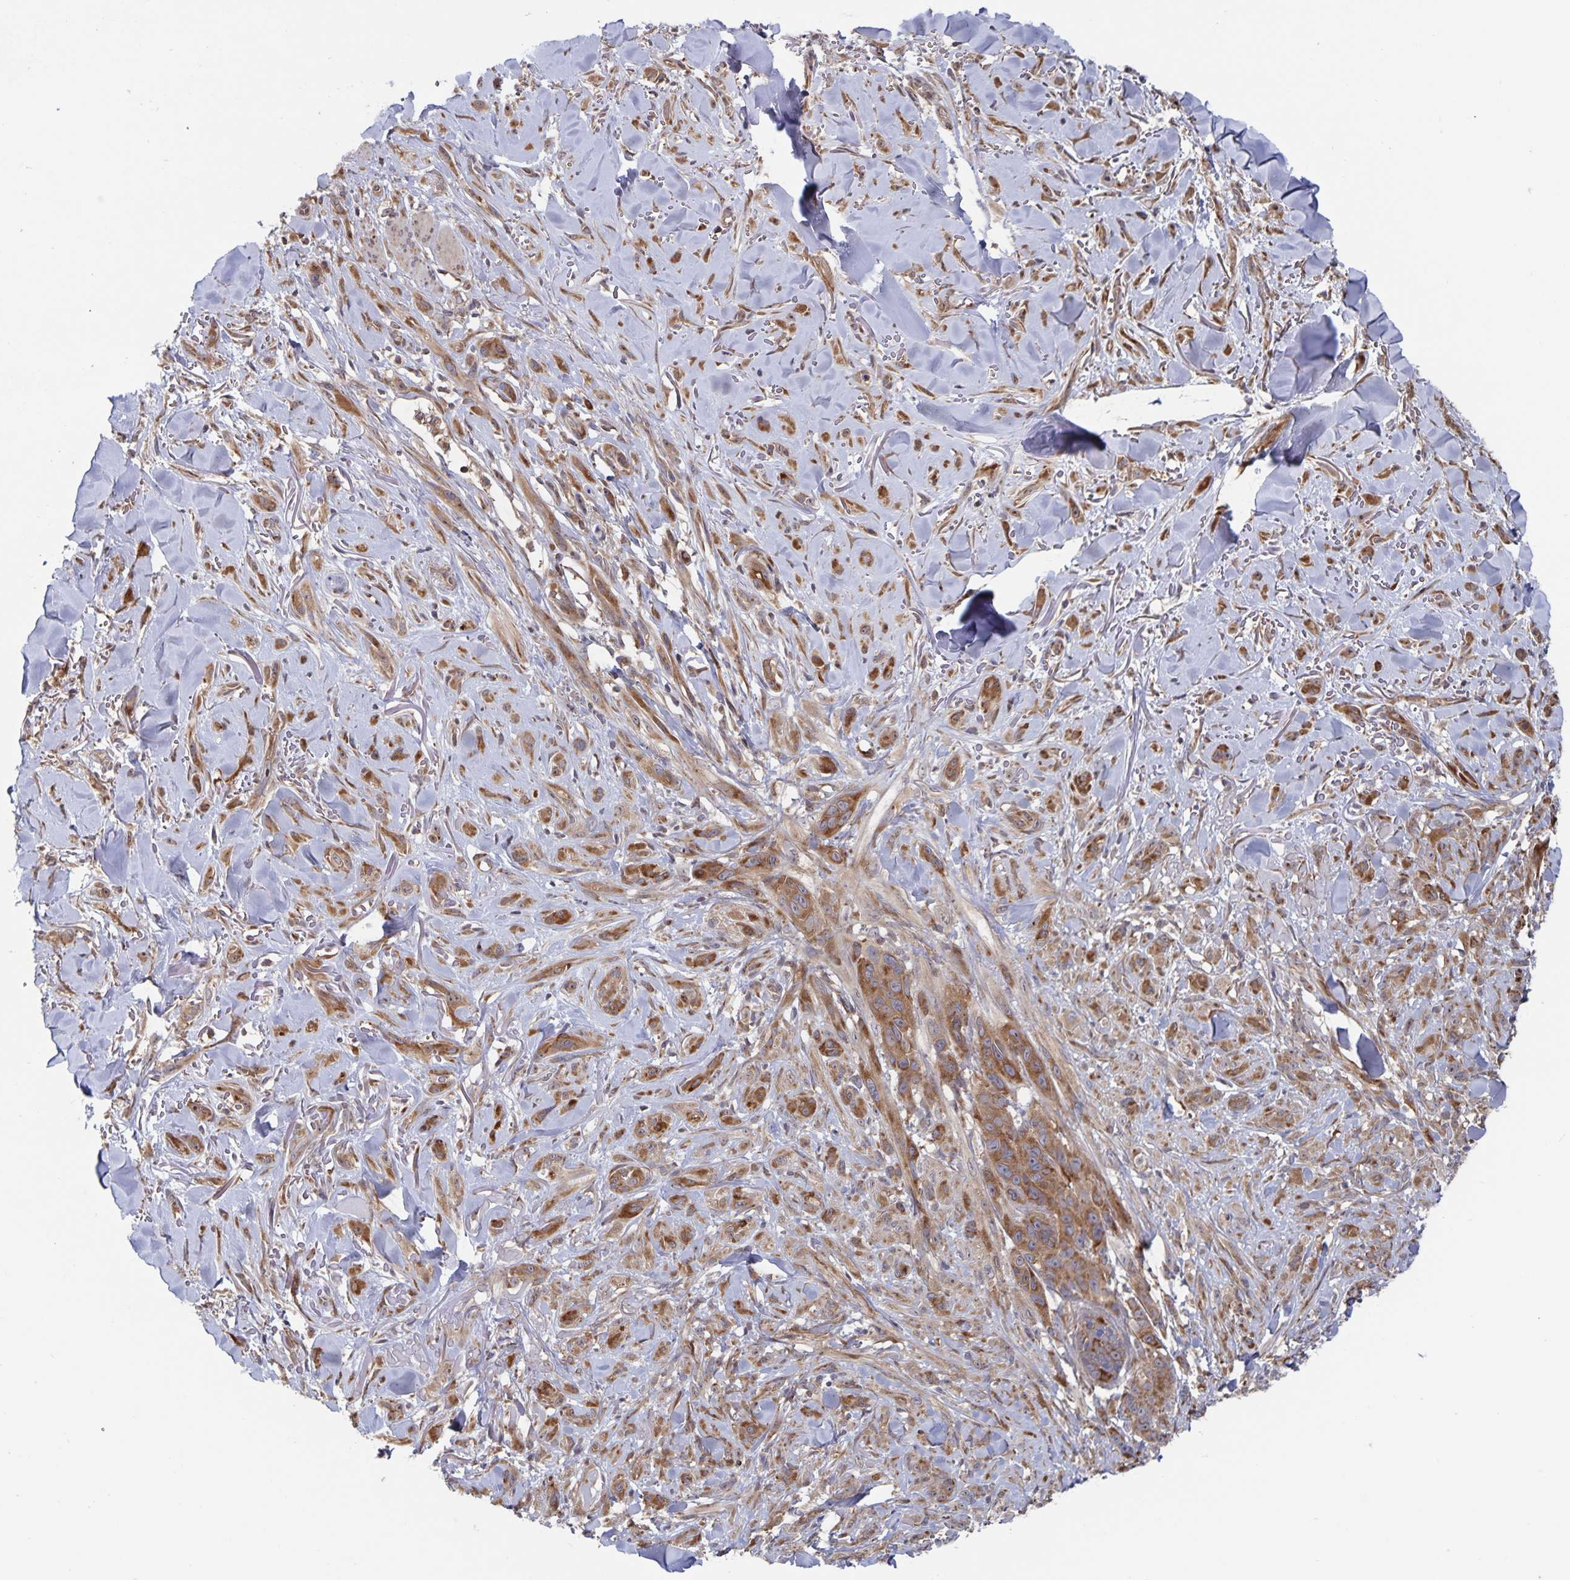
{"staining": {"intensity": "moderate", "quantity": ">75%", "location": "cytoplasmic/membranous"}, "tissue": "melanoma", "cell_type": "Tumor cells", "image_type": "cancer", "snomed": [{"axis": "morphology", "description": "Malignant melanoma, NOS"}, {"axis": "topography", "description": "Skin"}], "caption": "There is medium levels of moderate cytoplasmic/membranous positivity in tumor cells of malignant melanoma, as demonstrated by immunohistochemical staining (brown color).", "gene": "ACACA", "patient": {"sex": "male", "age": 85}}